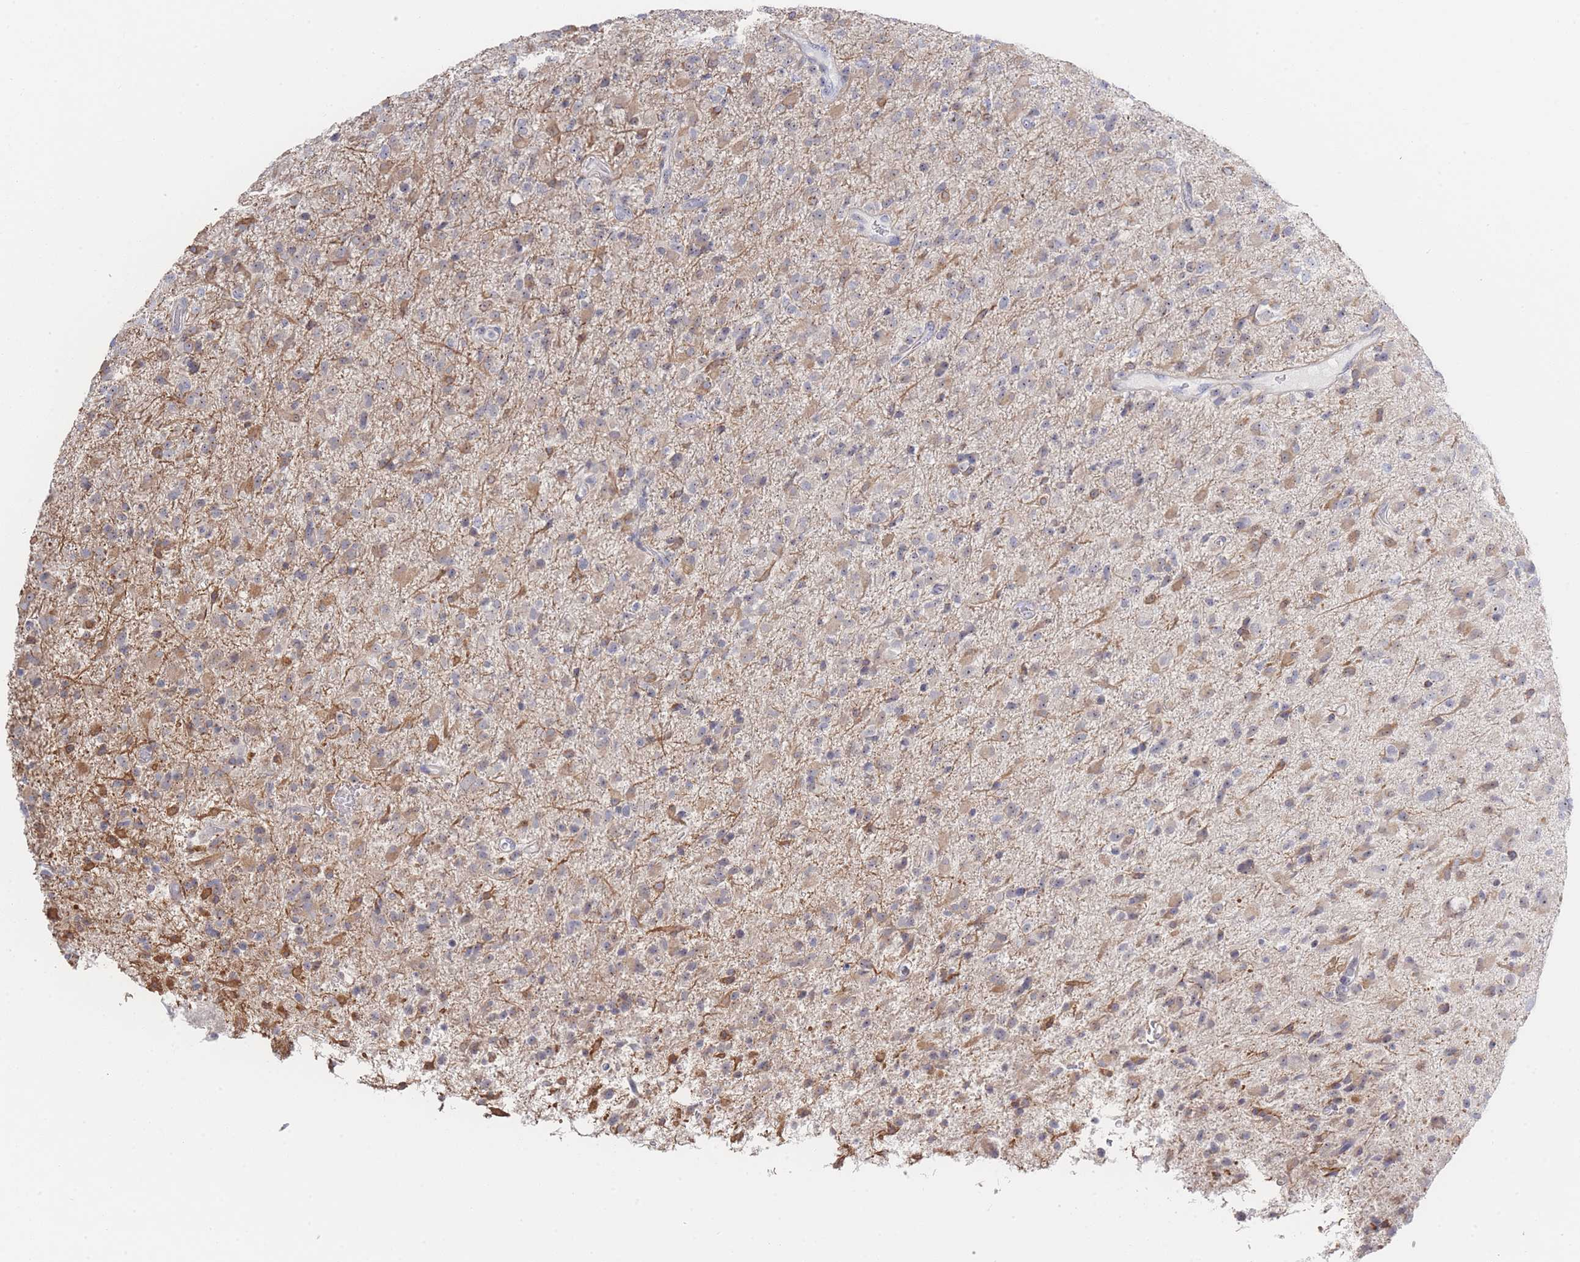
{"staining": {"intensity": "moderate", "quantity": "25%-75%", "location": "cytoplasmic/membranous"}, "tissue": "glioma", "cell_type": "Tumor cells", "image_type": "cancer", "snomed": [{"axis": "morphology", "description": "Glioma, malignant, Low grade"}, {"axis": "topography", "description": "Brain"}], "caption": "Glioma tissue exhibits moderate cytoplasmic/membranous positivity in about 25%-75% of tumor cells The staining was performed using DAB (3,3'-diaminobenzidine) to visualize the protein expression in brown, while the nuclei were stained in blue with hematoxylin (Magnification: 20x).", "gene": "ZNF142", "patient": {"sex": "male", "age": 65}}